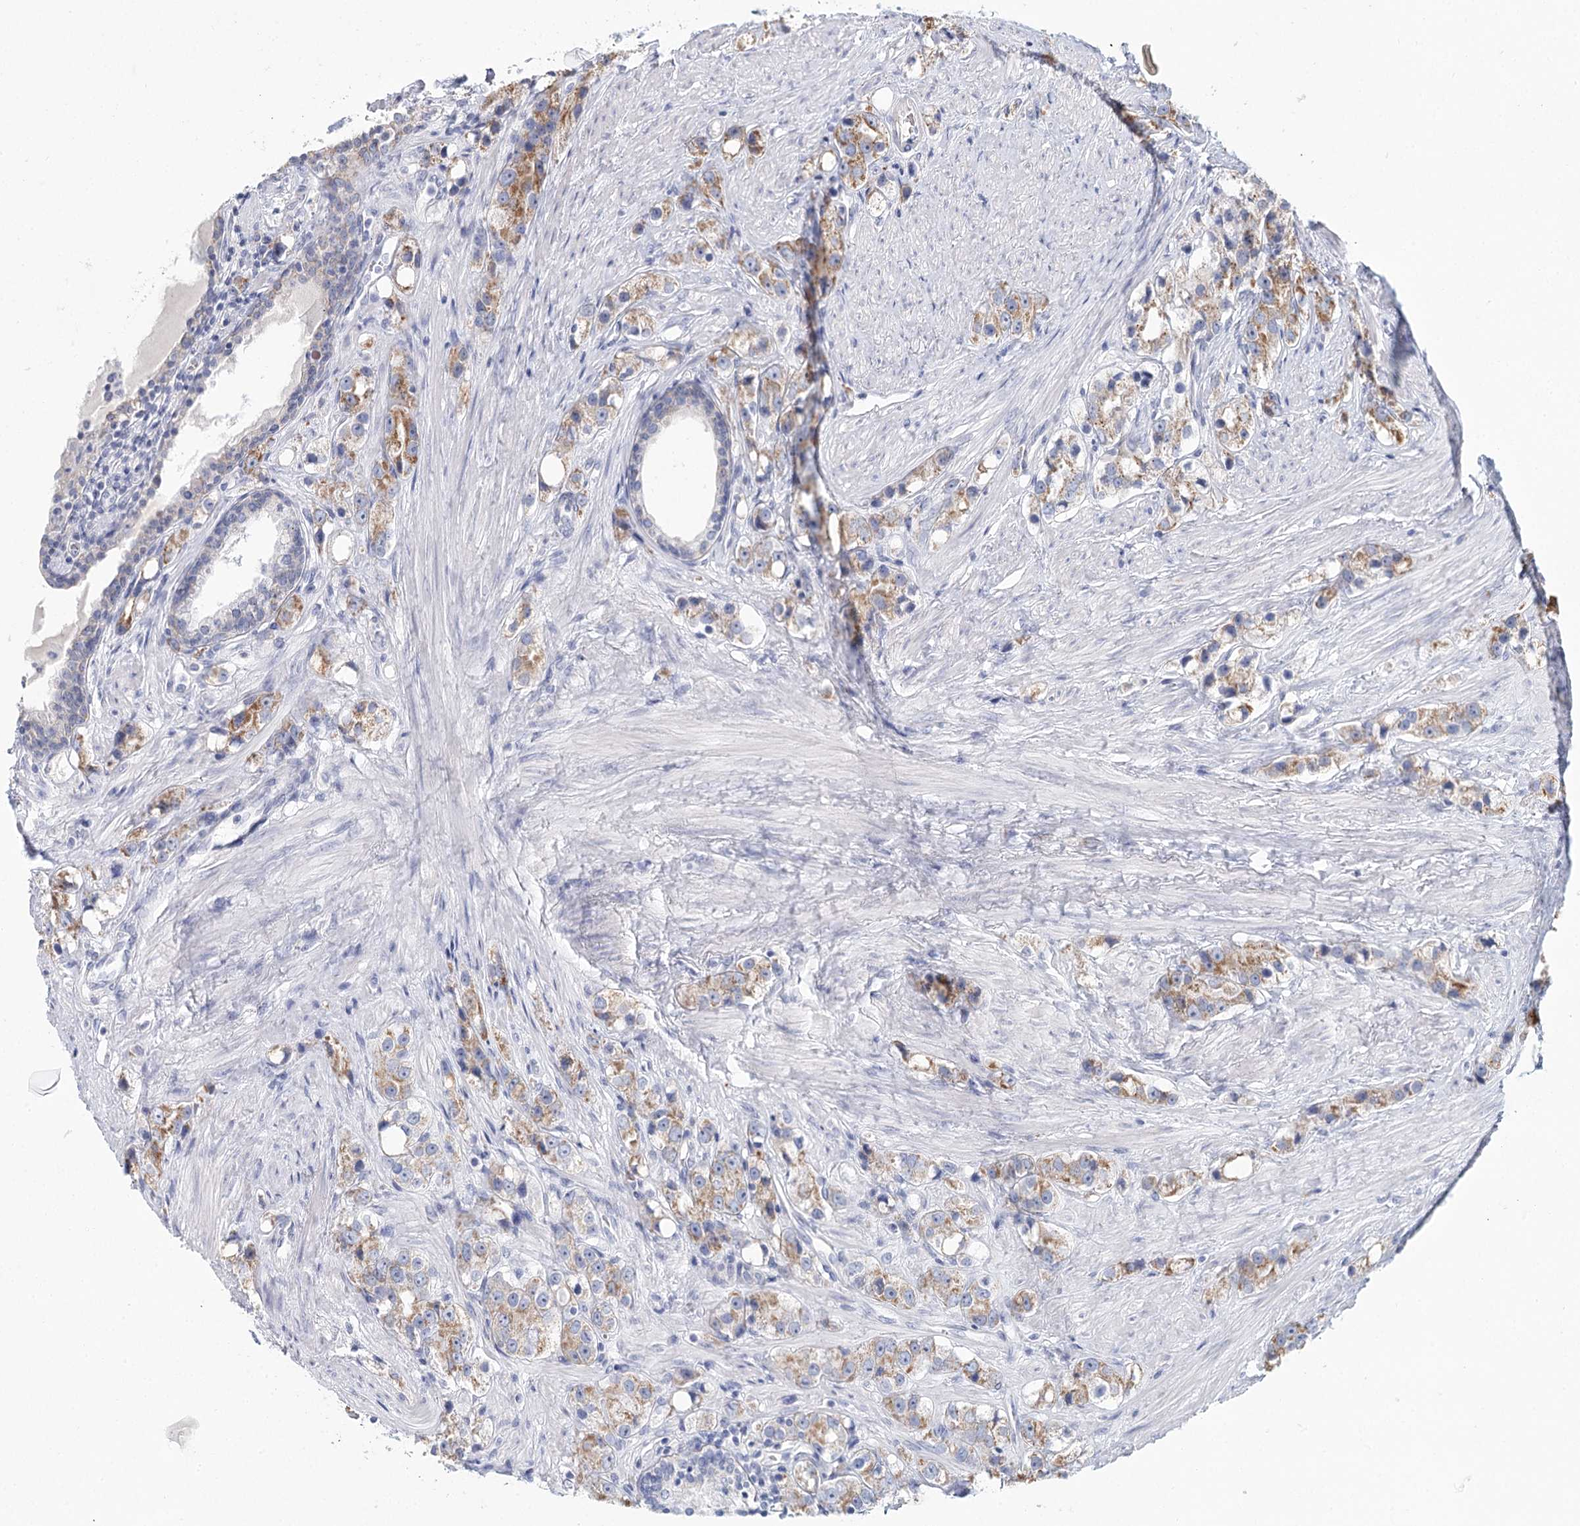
{"staining": {"intensity": "moderate", "quantity": "25%-75%", "location": "cytoplasmic/membranous"}, "tissue": "prostate cancer", "cell_type": "Tumor cells", "image_type": "cancer", "snomed": [{"axis": "morphology", "description": "Adenocarcinoma, NOS"}, {"axis": "topography", "description": "Prostate"}], "caption": "Human adenocarcinoma (prostate) stained for a protein (brown) reveals moderate cytoplasmic/membranous positive positivity in approximately 25%-75% of tumor cells.", "gene": "ARHGAP44", "patient": {"sex": "male", "age": 79}}